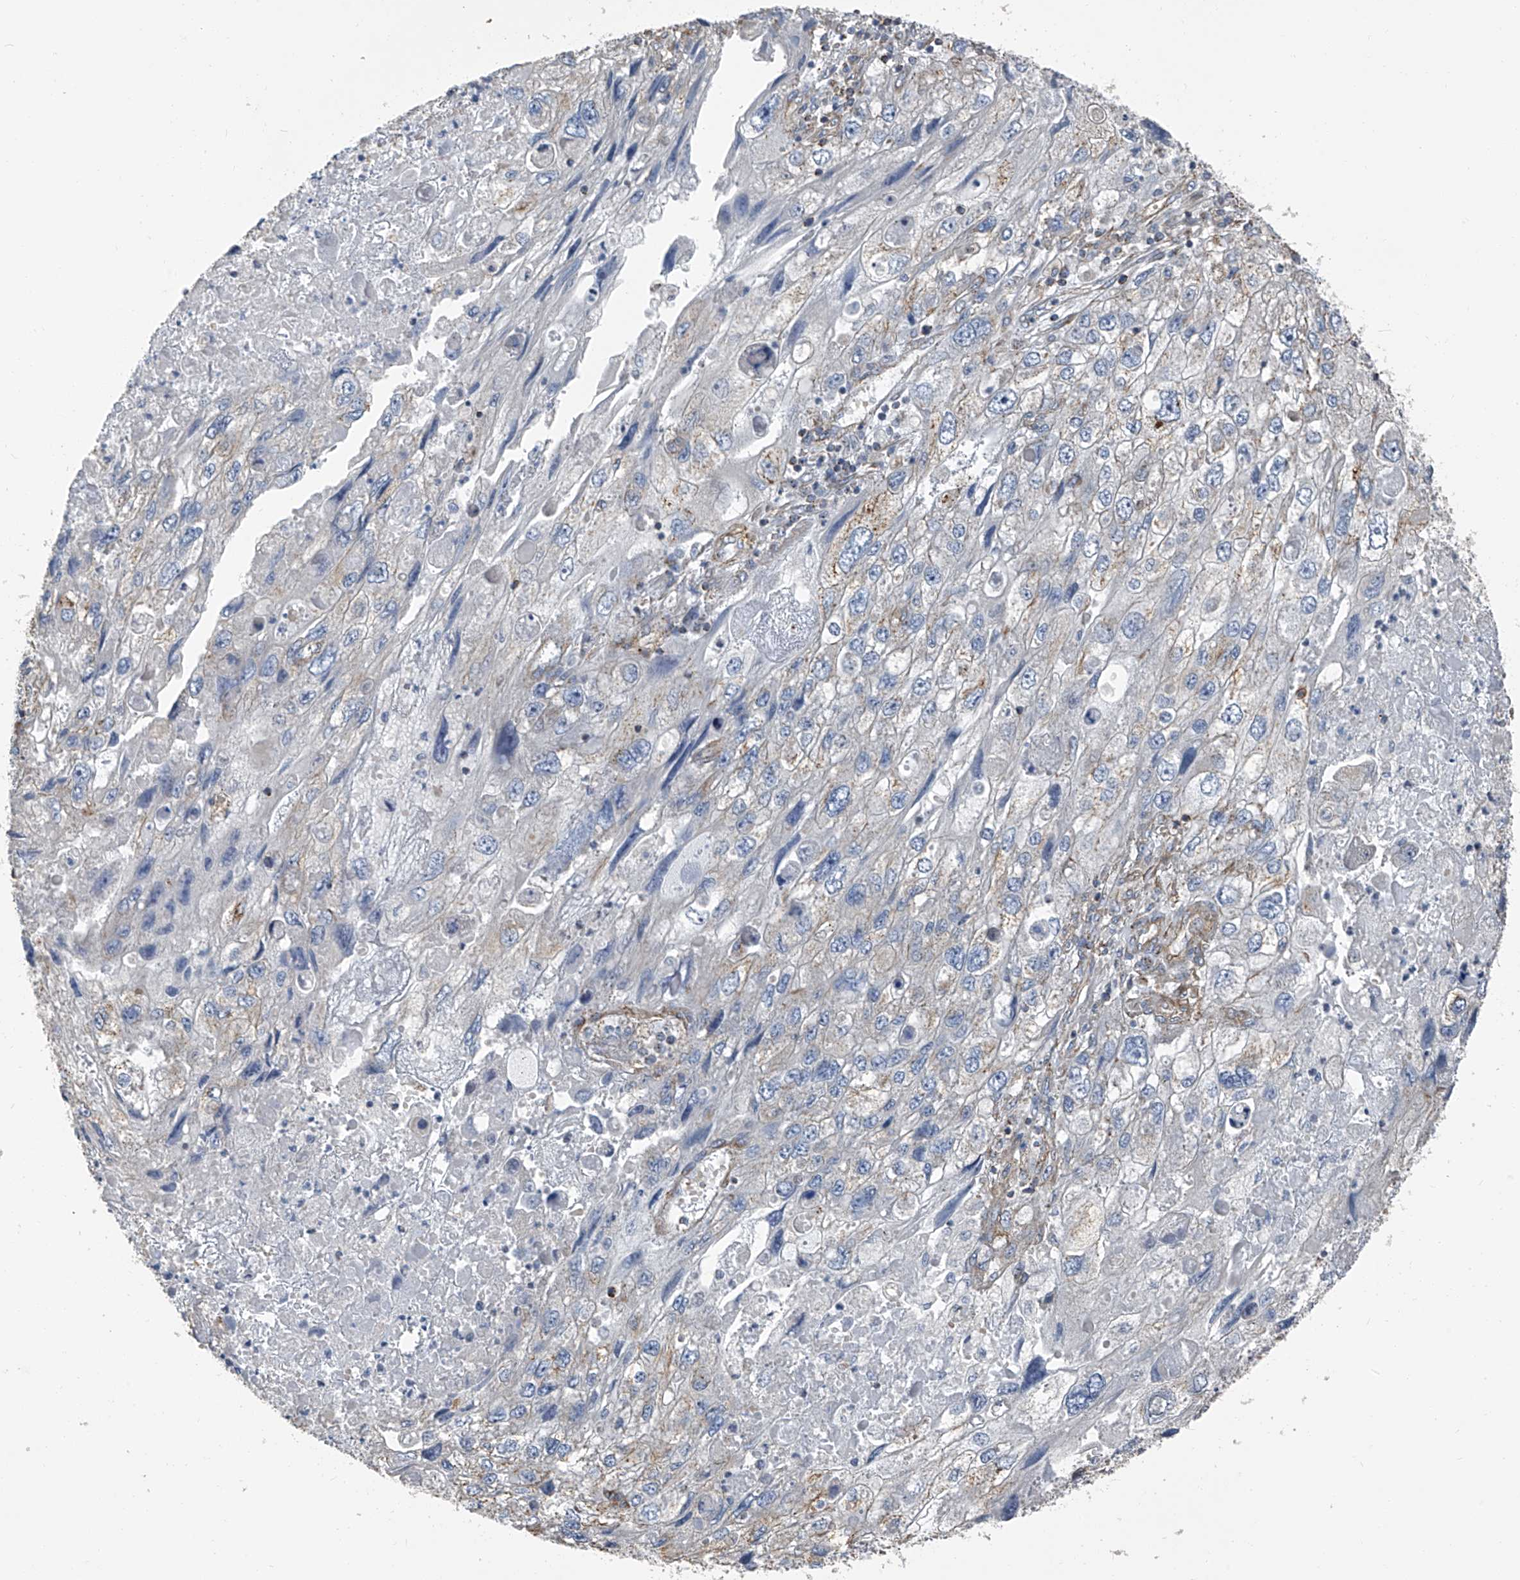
{"staining": {"intensity": "negative", "quantity": "none", "location": "none"}, "tissue": "endometrial cancer", "cell_type": "Tumor cells", "image_type": "cancer", "snomed": [{"axis": "morphology", "description": "Adenocarcinoma, NOS"}, {"axis": "topography", "description": "Endometrium"}], "caption": "There is no significant expression in tumor cells of endometrial cancer. (Brightfield microscopy of DAB (3,3'-diaminobenzidine) IHC at high magnification).", "gene": "SEPTIN7", "patient": {"sex": "female", "age": 49}}